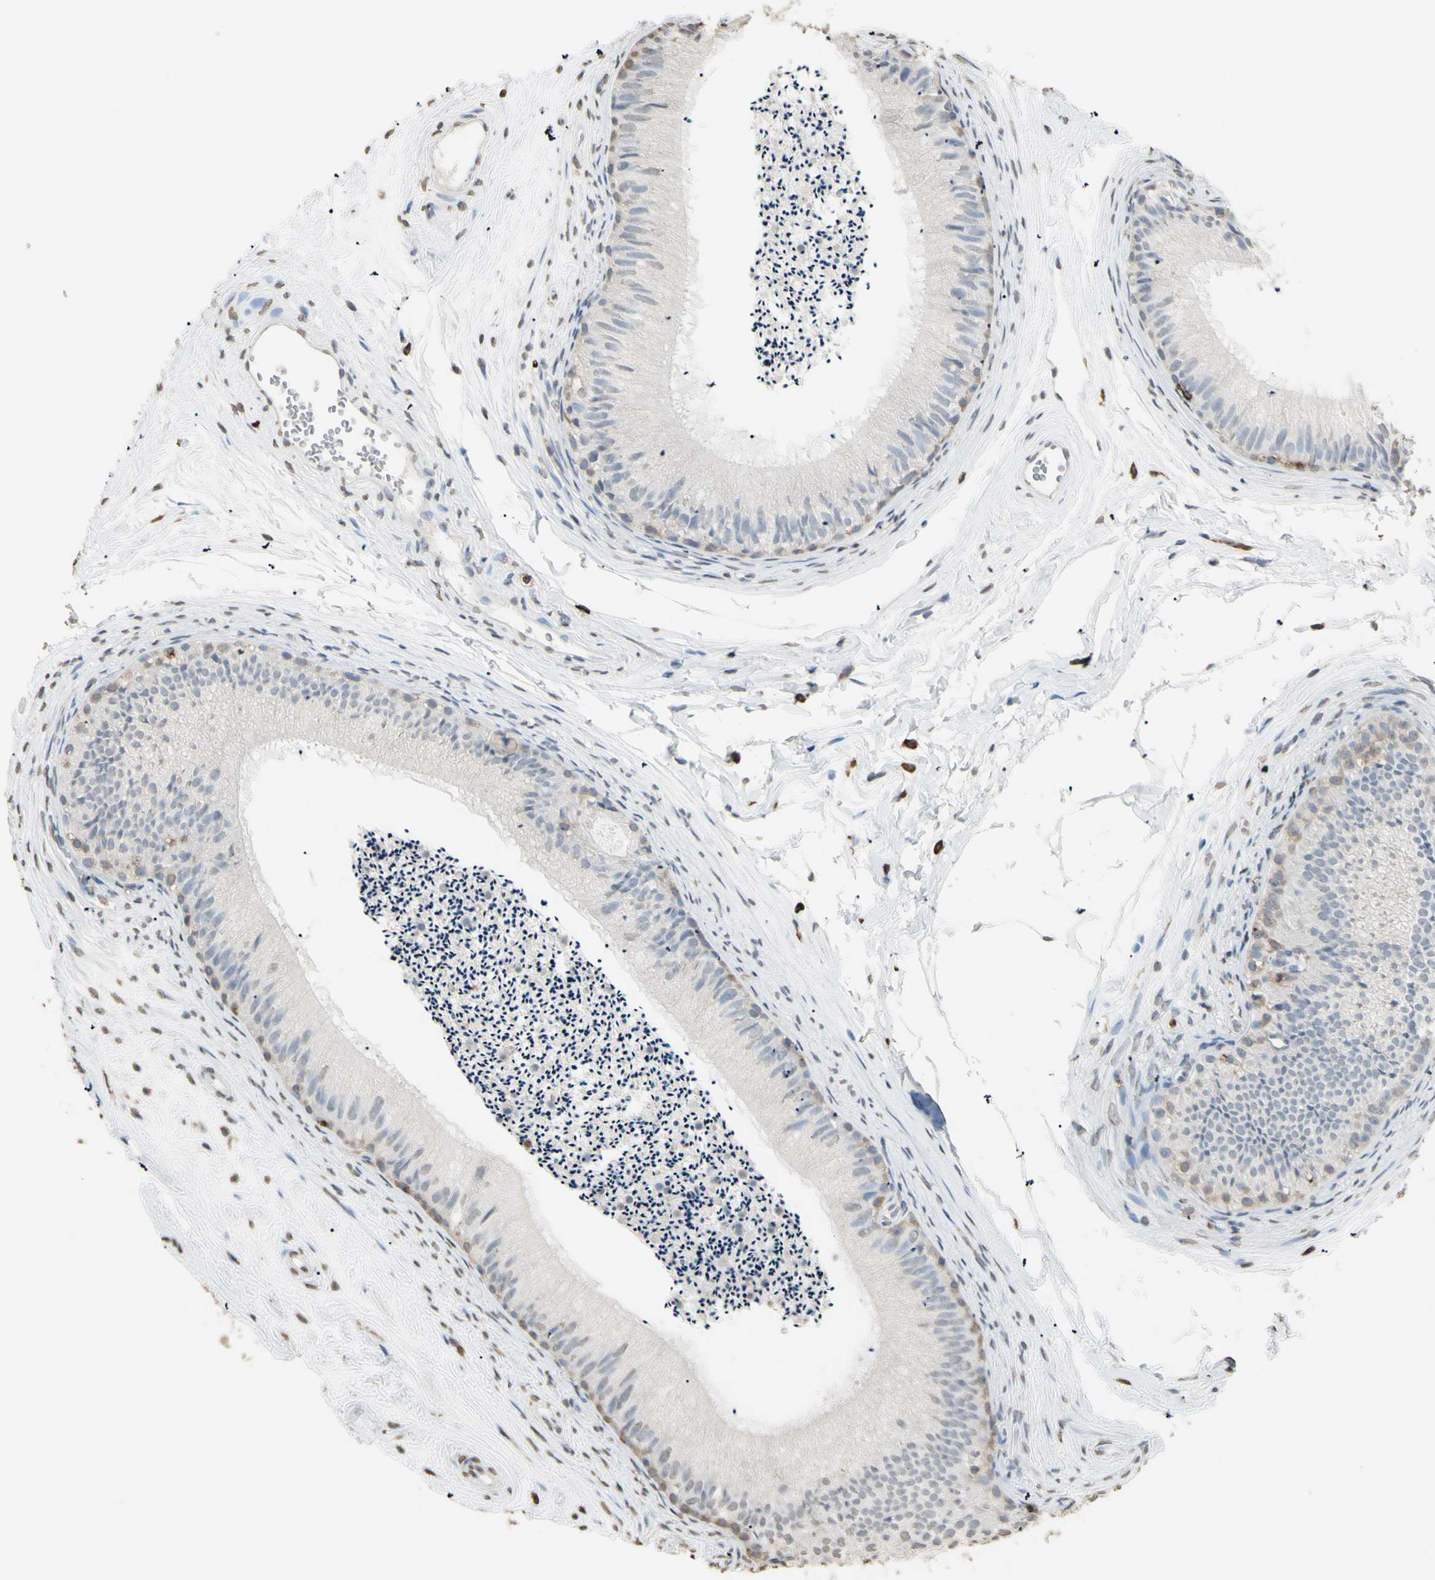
{"staining": {"intensity": "negative", "quantity": "none", "location": "none"}, "tissue": "epididymis", "cell_type": "Glandular cells", "image_type": "normal", "snomed": [{"axis": "morphology", "description": "Normal tissue, NOS"}, {"axis": "topography", "description": "Epididymis"}], "caption": "This is an immunohistochemistry (IHC) image of normal human epididymis. There is no staining in glandular cells.", "gene": "PSTPIP1", "patient": {"sex": "male", "age": 56}}